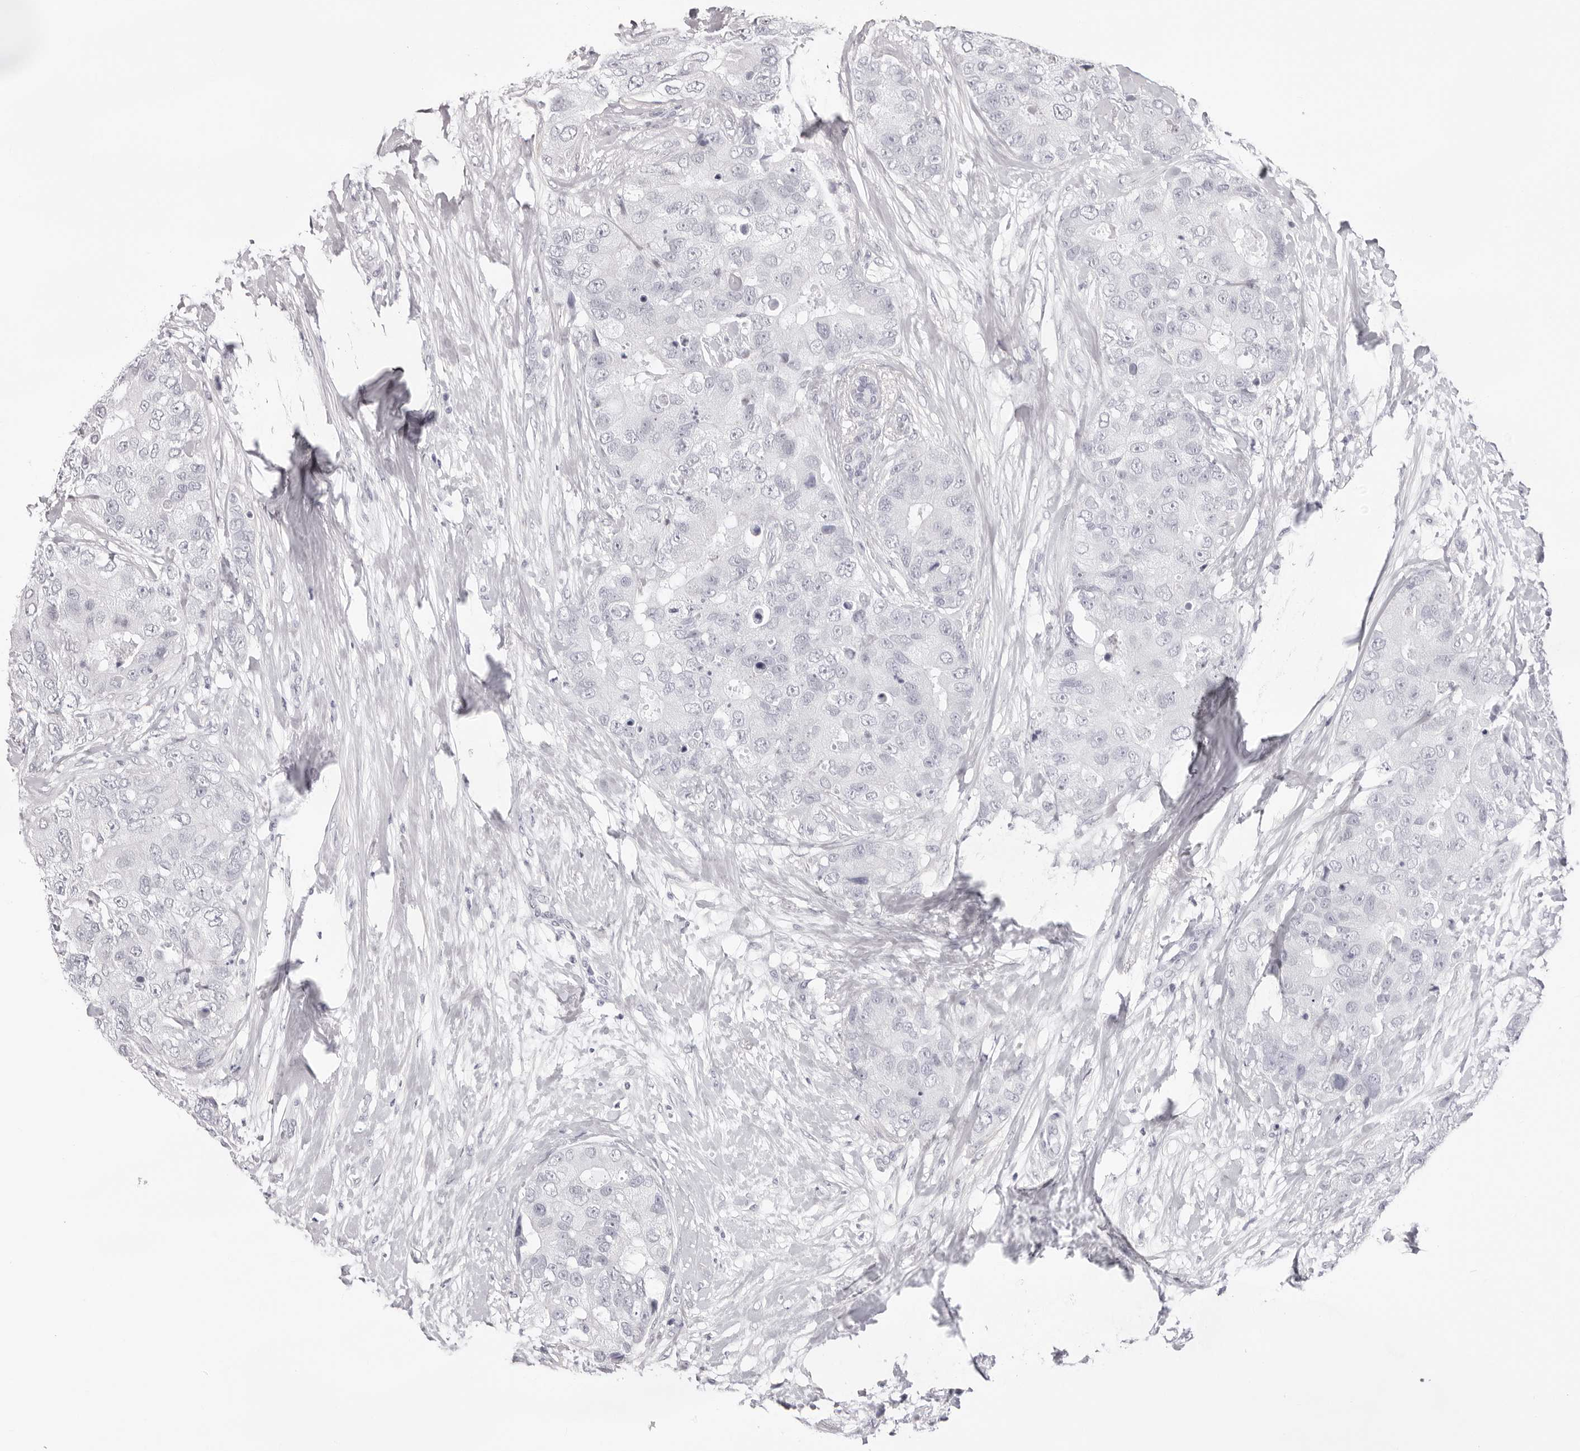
{"staining": {"intensity": "negative", "quantity": "none", "location": "none"}, "tissue": "breast cancer", "cell_type": "Tumor cells", "image_type": "cancer", "snomed": [{"axis": "morphology", "description": "Duct carcinoma"}, {"axis": "topography", "description": "Breast"}], "caption": "Protein analysis of breast cancer reveals no significant staining in tumor cells.", "gene": "INSL3", "patient": {"sex": "female", "age": 62}}